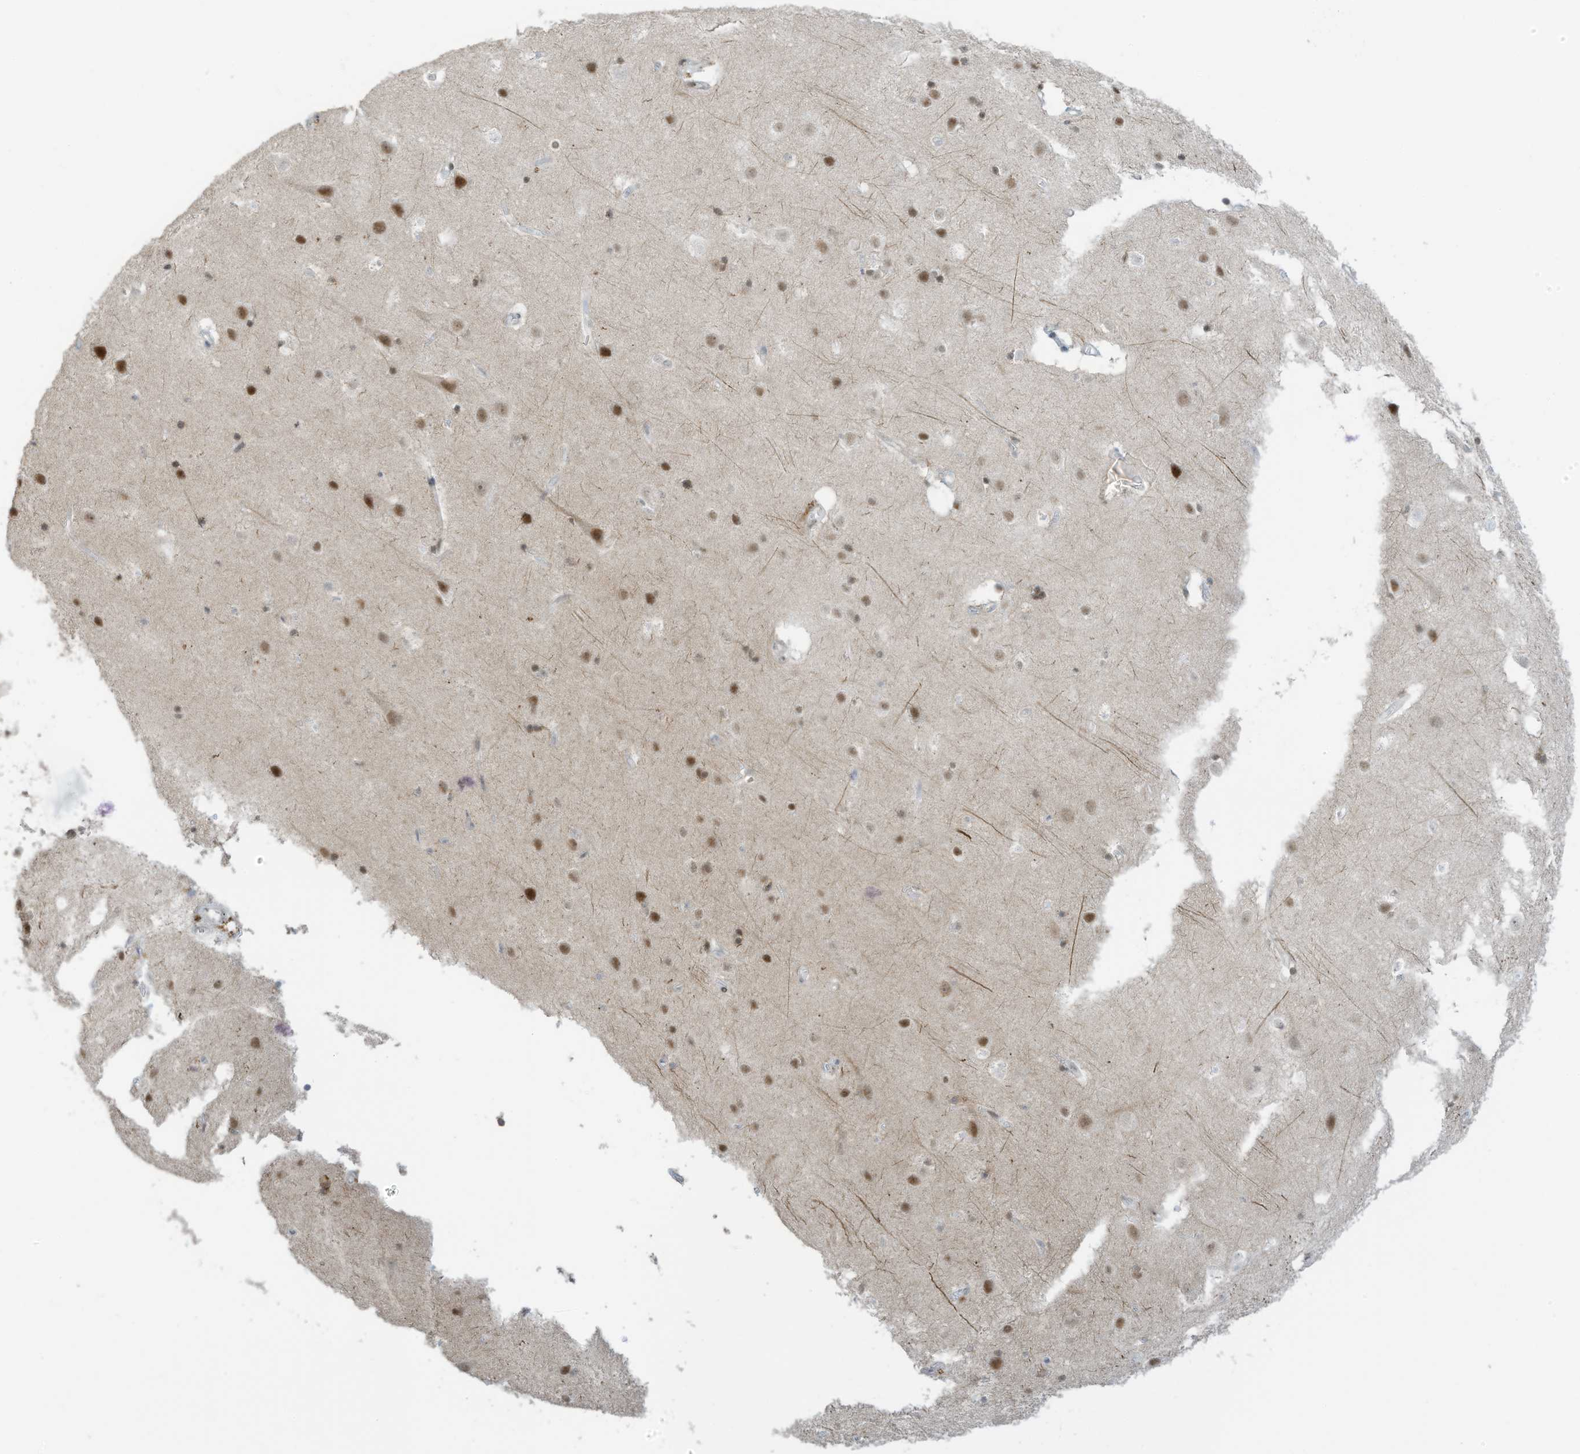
{"staining": {"intensity": "weak", "quantity": "25%-75%", "location": "nuclear"}, "tissue": "cerebral cortex", "cell_type": "Endothelial cells", "image_type": "normal", "snomed": [{"axis": "morphology", "description": "Normal tissue, NOS"}, {"axis": "topography", "description": "Cerebral cortex"}], "caption": "Immunohistochemistry of normal human cerebral cortex exhibits low levels of weak nuclear positivity in about 25%-75% of endothelial cells.", "gene": "ZCWPW2", "patient": {"sex": "male", "age": 54}}